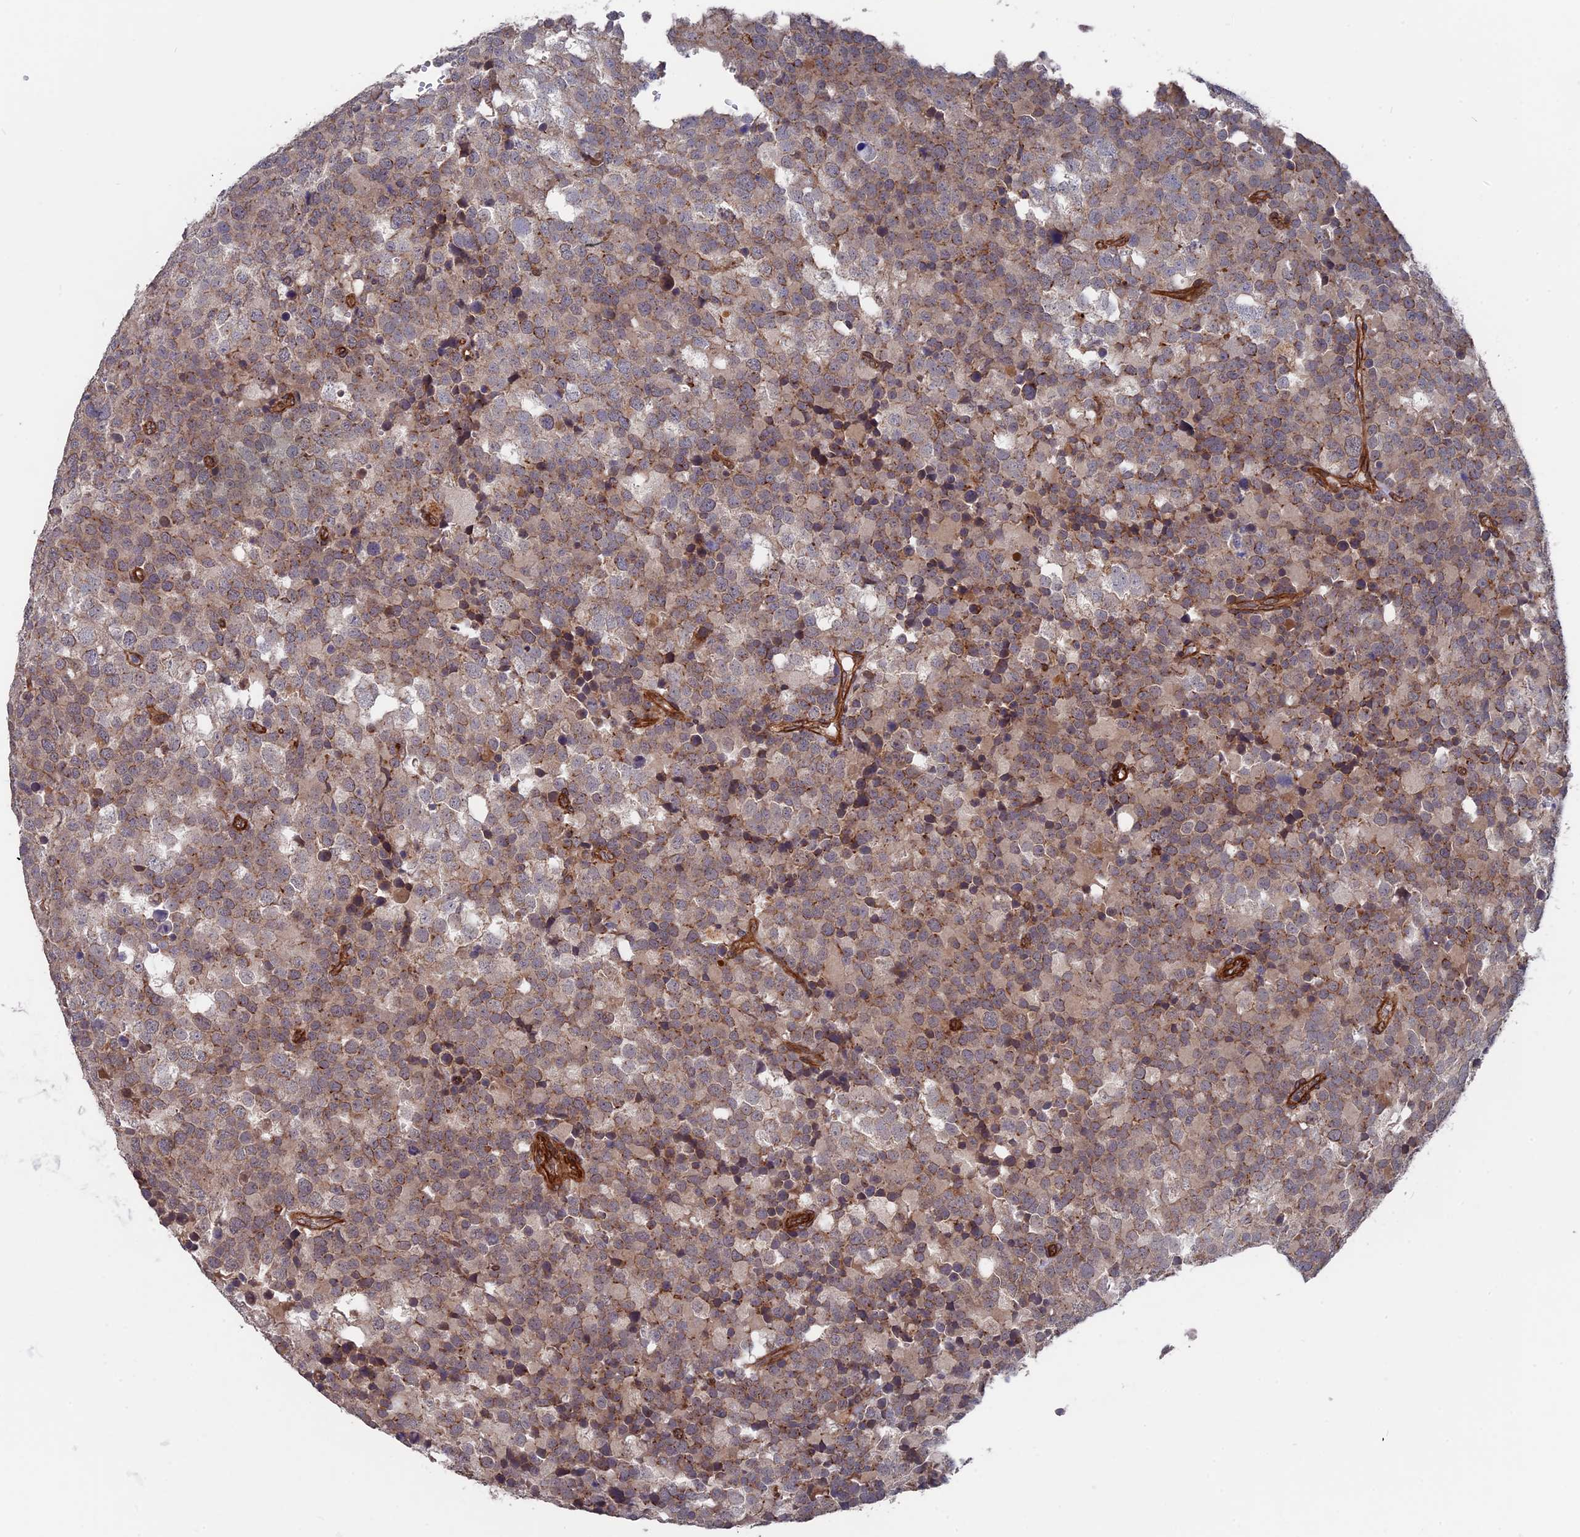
{"staining": {"intensity": "weak", "quantity": ">75%", "location": "cytoplasmic/membranous"}, "tissue": "testis cancer", "cell_type": "Tumor cells", "image_type": "cancer", "snomed": [{"axis": "morphology", "description": "Seminoma, NOS"}, {"axis": "topography", "description": "Testis"}], "caption": "Immunohistochemistry (IHC) (DAB (3,3'-diaminobenzidine)) staining of testis cancer demonstrates weak cytoplasmic/membranous protein staining in about >75% of tumor cells.", "gene": "NOSIP", "patient": {"sex": "male", "age": 71}}